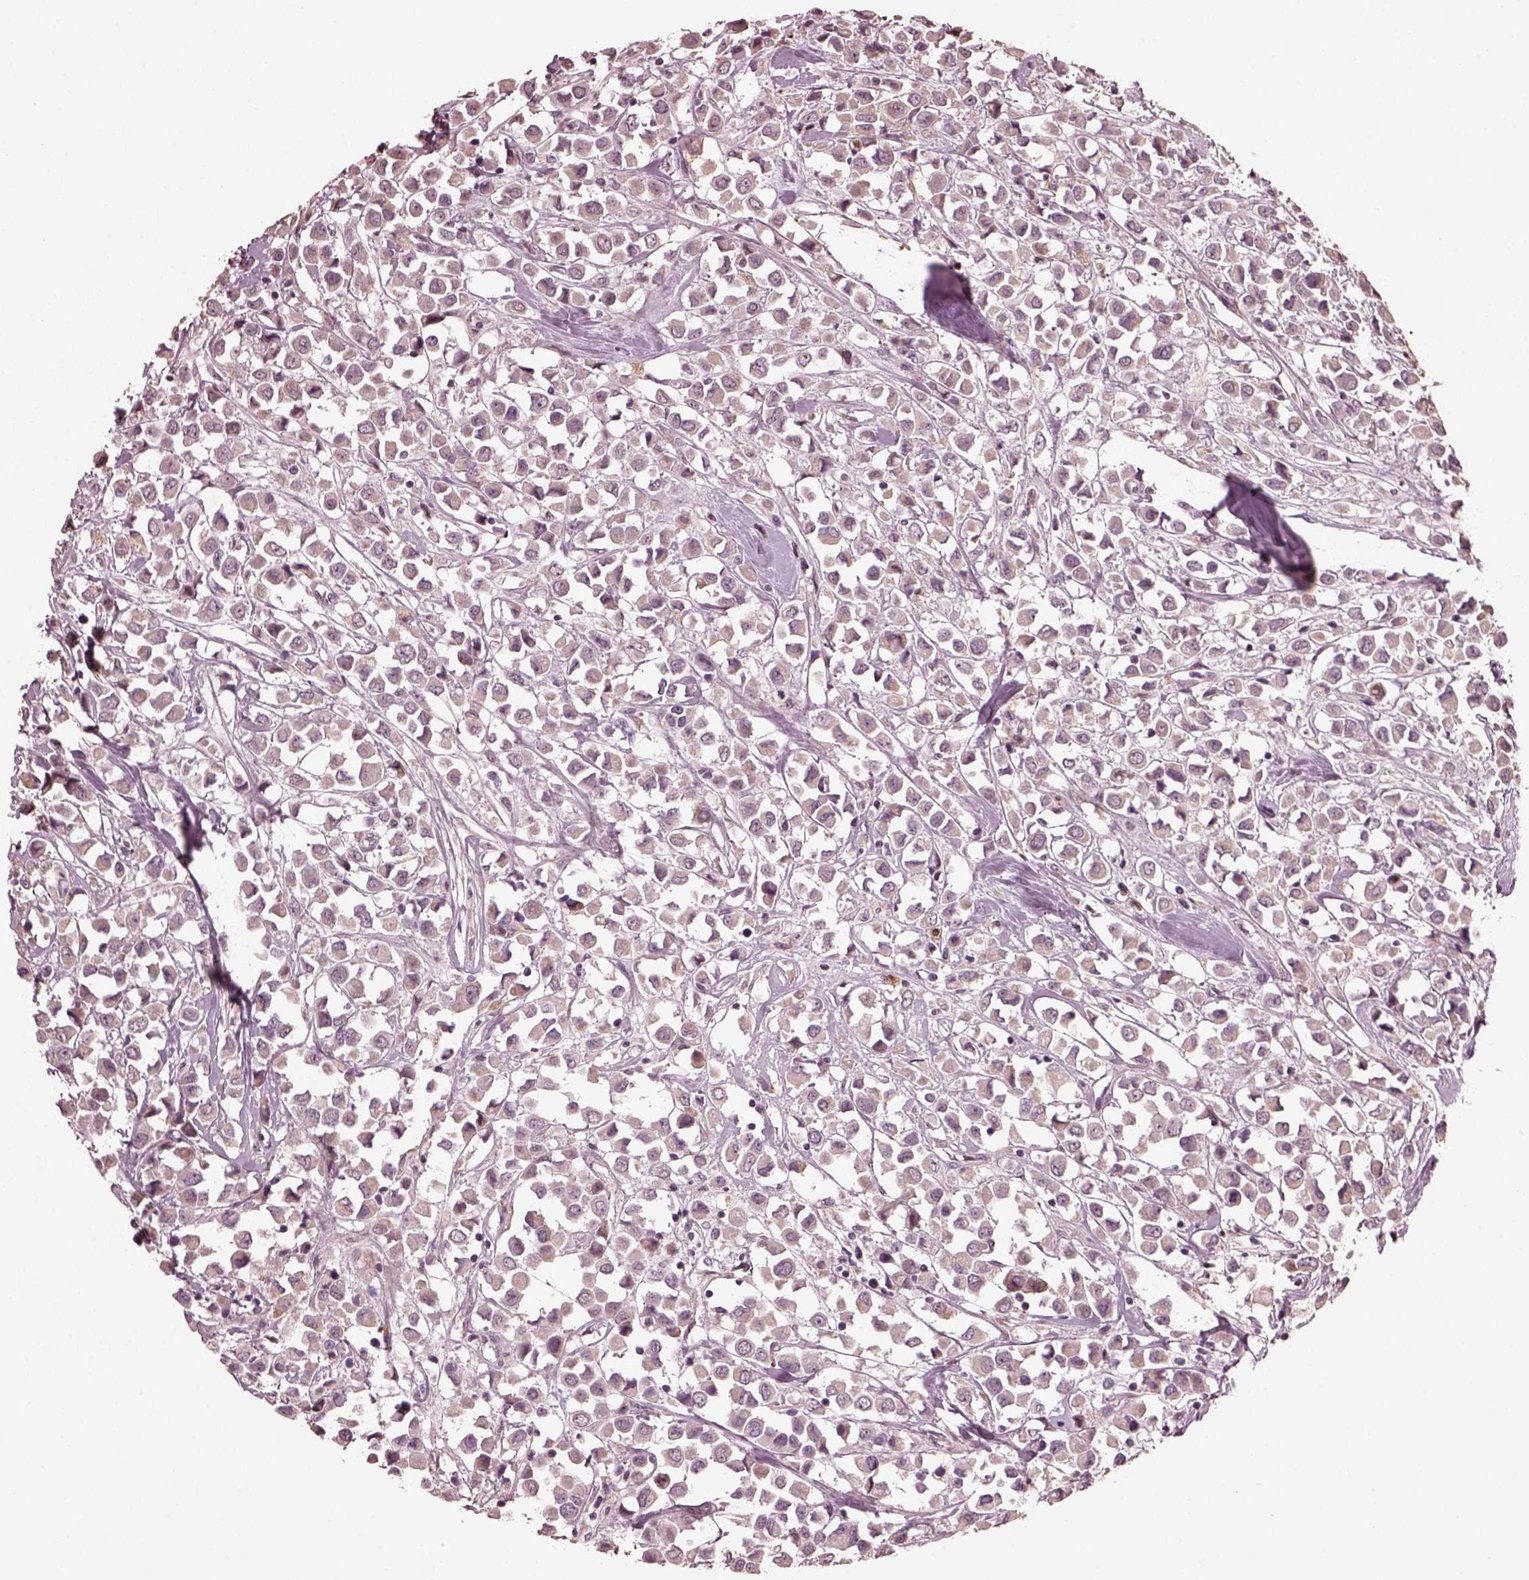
{"staining": {"intensity": "negative", "quantity": "none", "location": "none"}, "tissue": "breast cancer", "cell_type": "Tumor cells", "image_type": "cancer", "snomed": [{"axis": "morphology", "description": "Duct carcinoma"}, {"axis": "topography", "description": "Breast"}], "caption": "DAB immunohistochemical staining of invasive ductal carcinoma (breast) demonstrates no significant staining in tumor cells.", "gene": "RUFY3", "patient": {"sex": "female", "age": 61}}